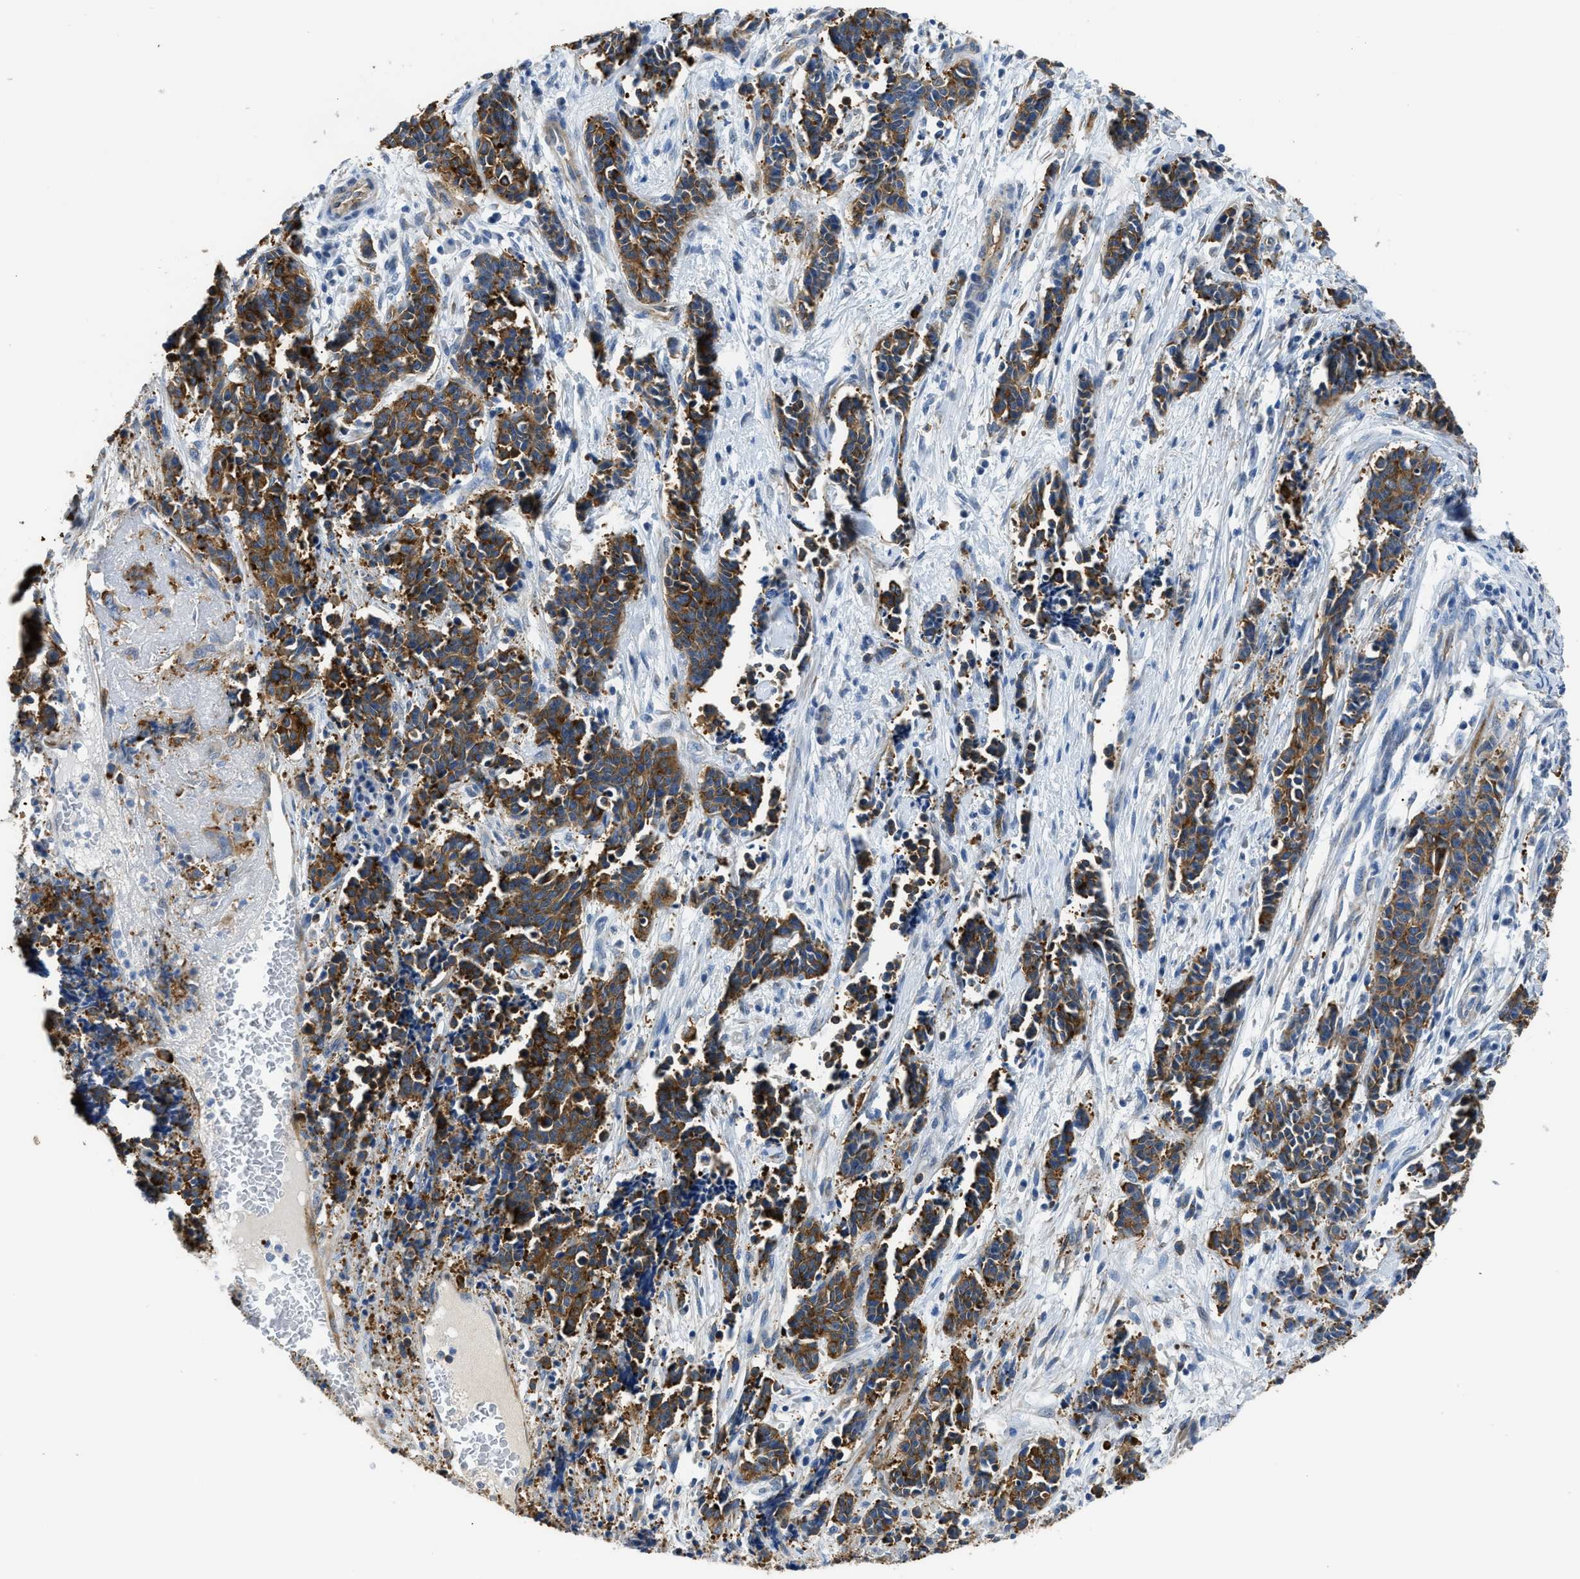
{"staining": {"intensity": "strong", "quantity": ">75%", "location": "cytoplasmic/membranous"}, "tissue": "cervical cancer", "cell_type": "Tumor cells", "image_type": "cancer", "snomed": [{"axis": "morphology", "description": "Squamous cell carcinoma, NOS"}, {"axis": "topography", "description": "Cervix"}], "caption": "DAB immunohistochemical staining of human cervical cancer demonstrates strong cytoplasmic/membranous protein staining in about >75% of tumor cells. Nuclei are stained in blue.", "gene": "ZSWIM5", "patient": {"sex": "female", "age": 35}}